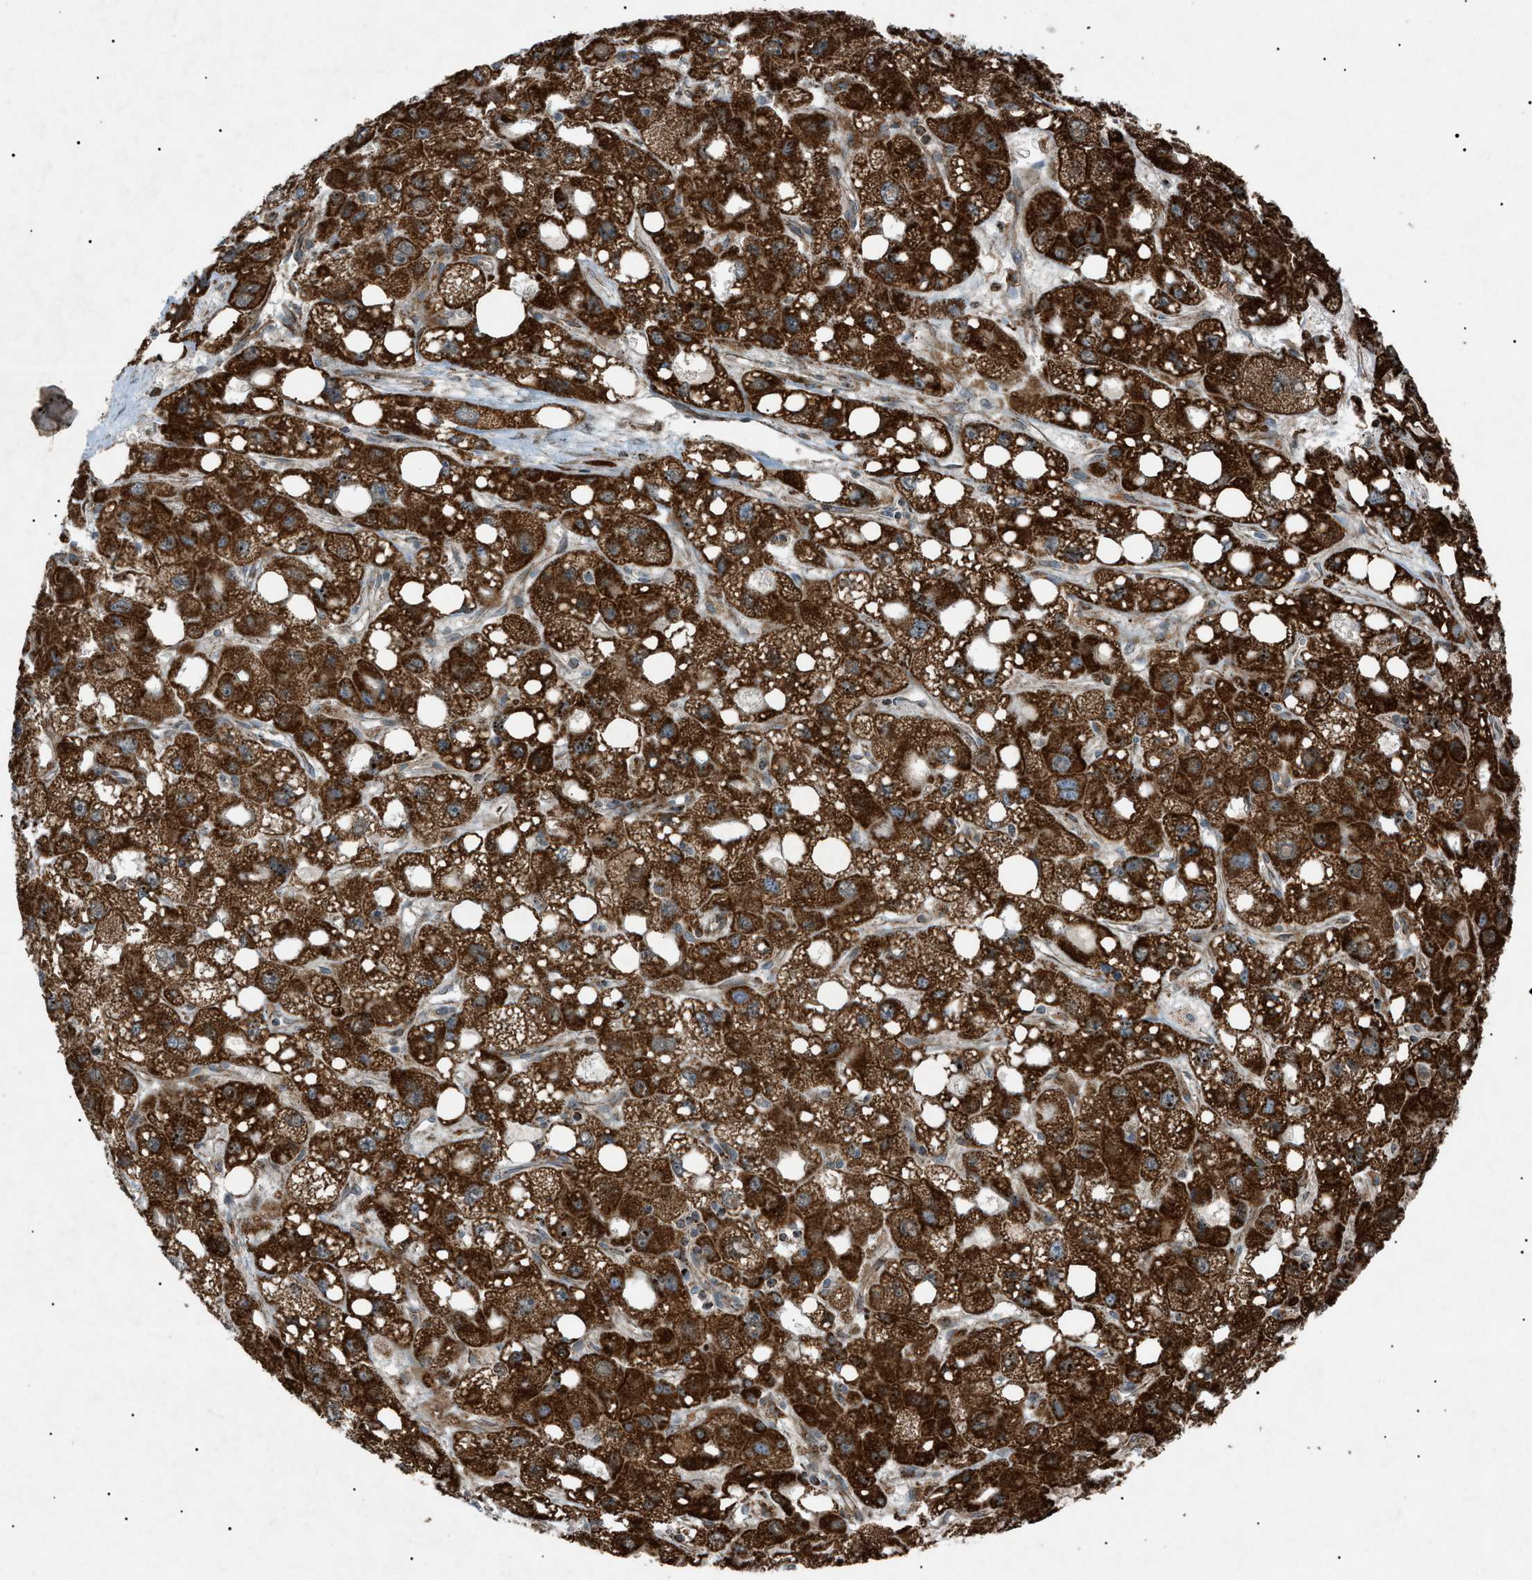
{"staining": {"intensity": "strong", "quantity": ">75%", "location": "cytoplasmic/membranous"}, "tissue": "liver cancer", "cell_type": "Tumor cells", "image_type": "cancer", "snomed": [{"axis": "morphology", "description": "Carcinoma, Hepatocellular, NOS"}, {"axis": "topography", "description": "Liver"}], "caption": "Human hepatocellular carcinoma (liver) stained with a protein marker shows strong staining in tumor cells.", "gene": "C1GALT1C1", "patient": {"sex": "male", "age": 55}}